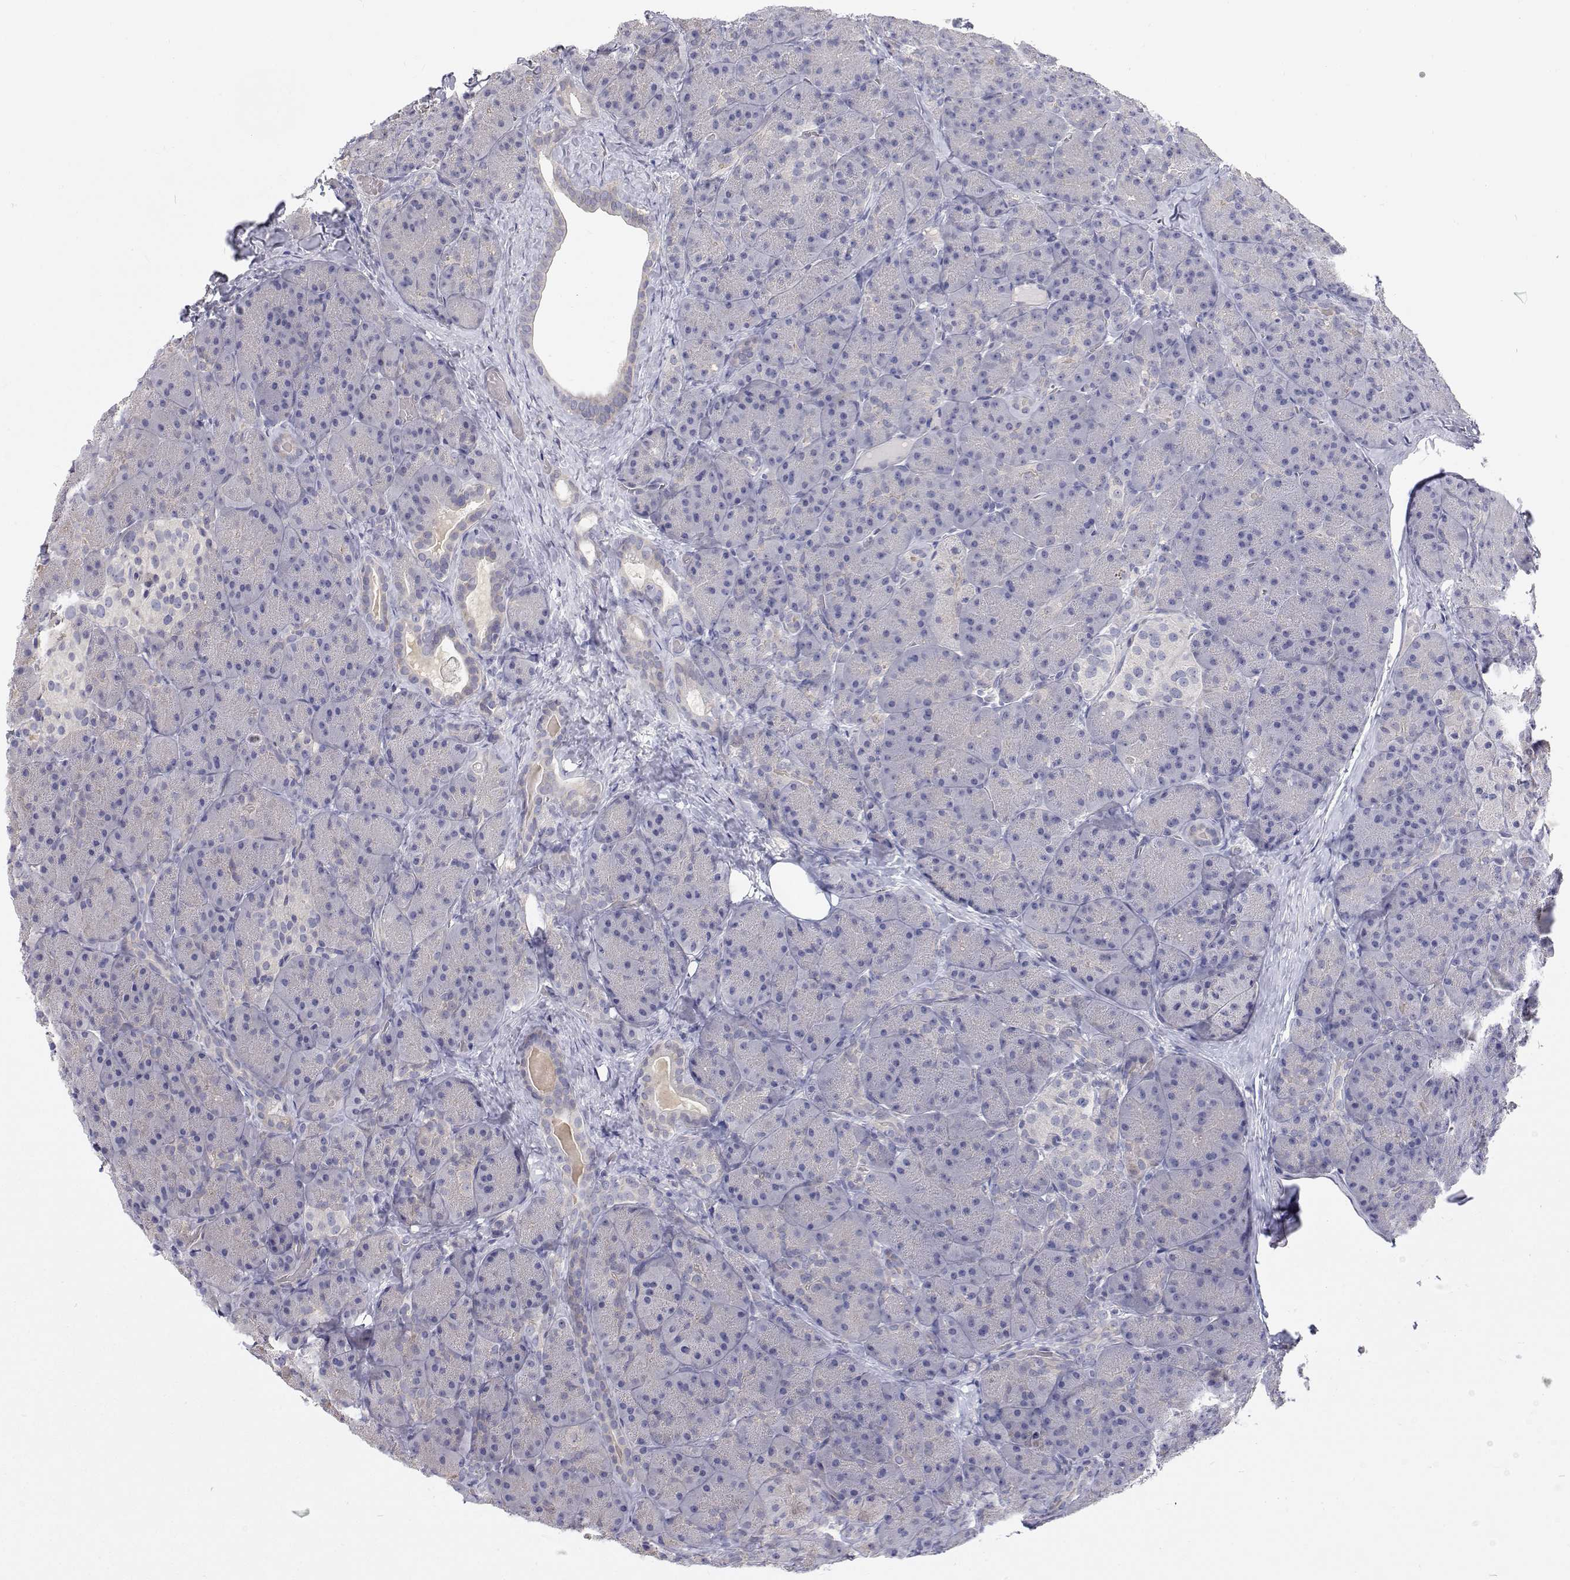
{"staining": {"intensity": "negative", "quantity": "none", "location": "none"}, "tissue": "pancreas", "cell_type": "Exocrine glandular cells", "image_type": "normal", "snomed": [{"axis": "morphology", "description": "Normal tissue, NOS"}, {"axis": "topography", "description": "Pancreas"}], "caption": "DAB immunohistochemical staining of unremarkable pancreas shows no significant expression in exocrine glandular cells.", "gene": "MYPN", "patient": {"sex": "male", "age": 57}}